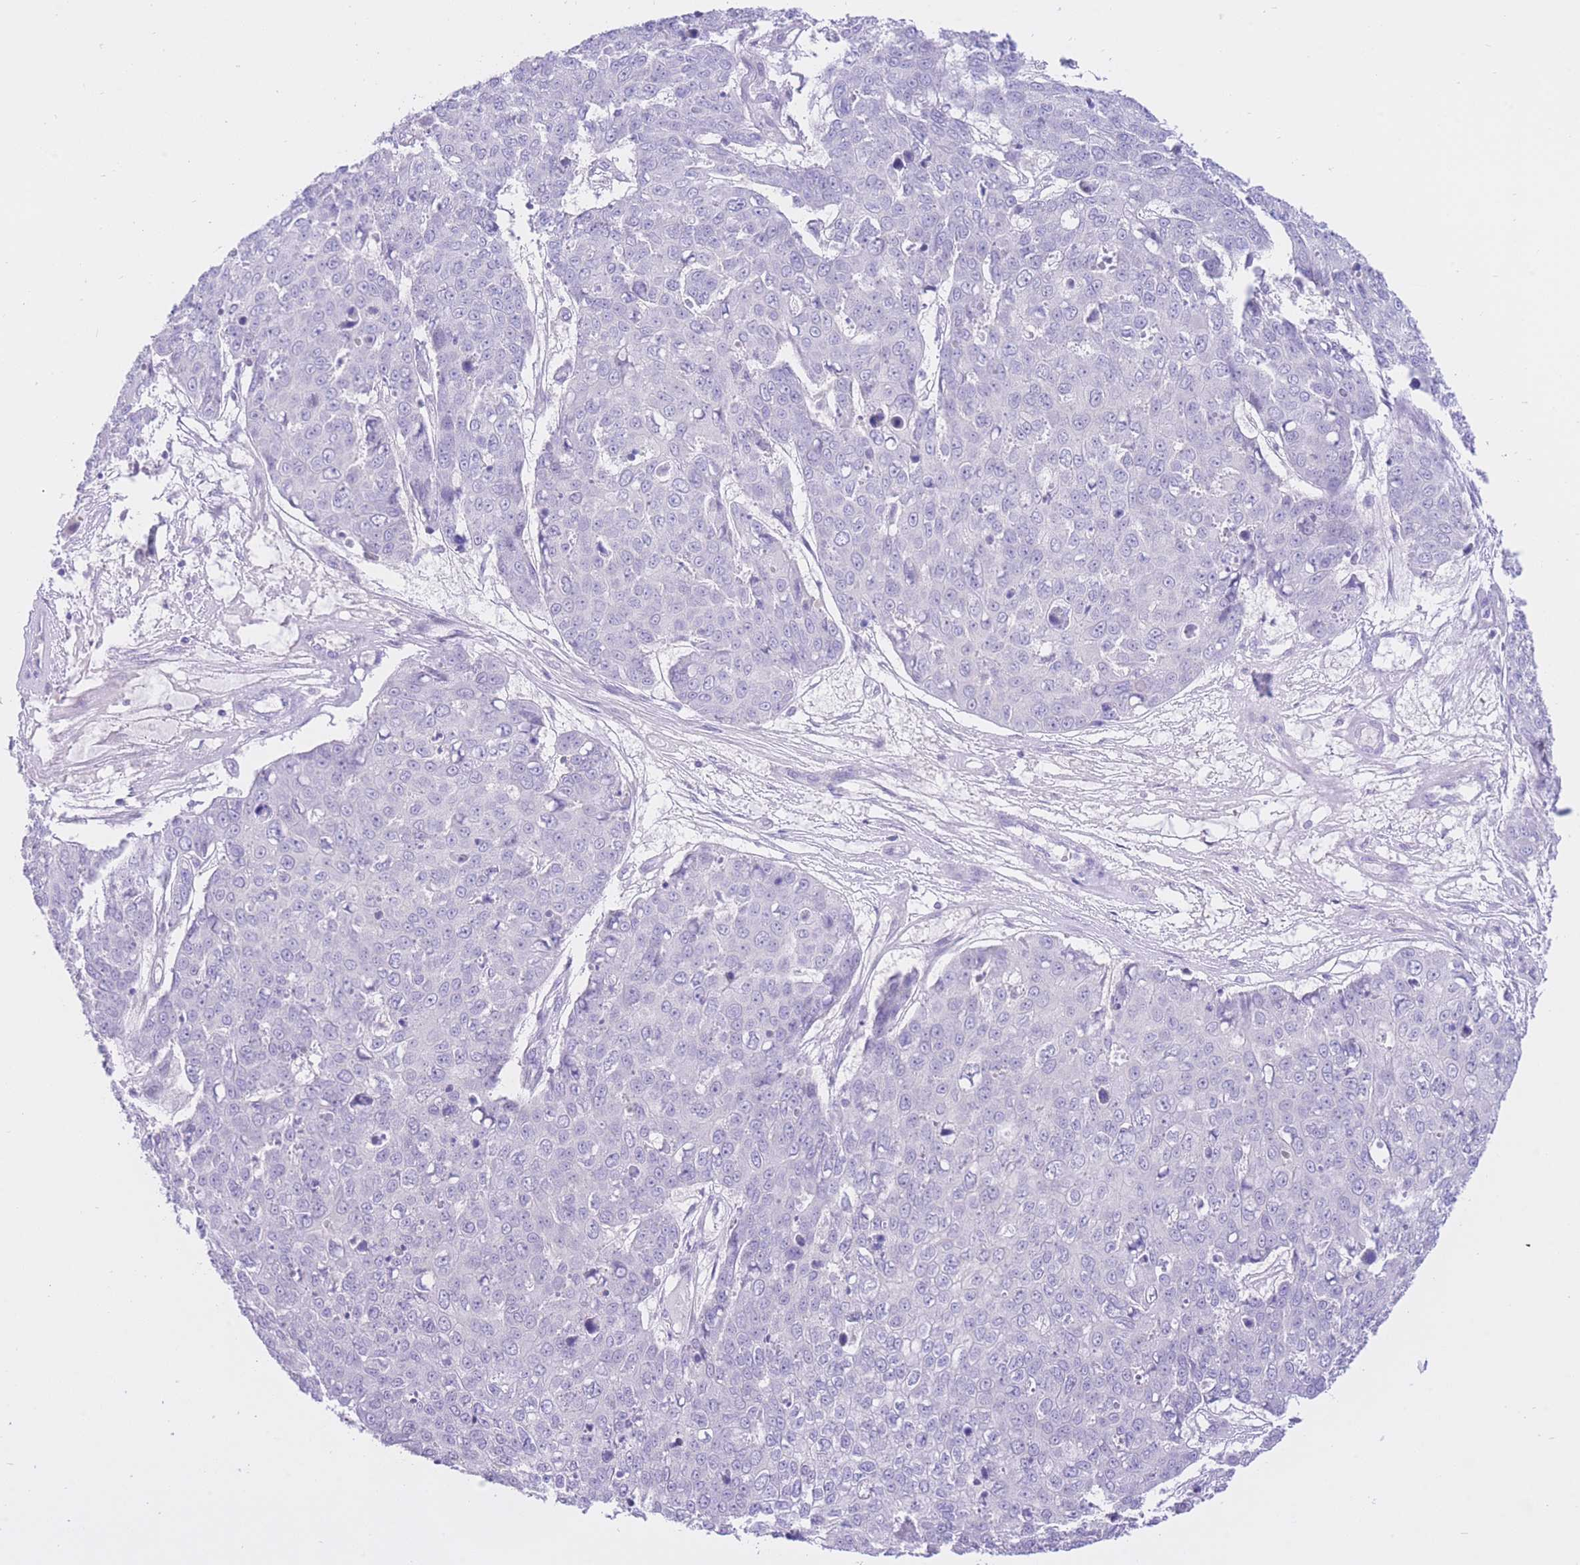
{"staining": {"intensity": "negative", "quantity": "none", "location": "none"}, "tissue": "skin cancer", "cell_type": "Tumor cells", "image_type": "cancer", "snomed": [{"axis": "morphology", "description": "Normal tissue, NOS"}, {"axis": "morphology", "description": "Squamous cell carcinoma, NOS"}, {"axis": "topography", "description": "Skin"}], "caption": "Micrograph shows no significant protein expression in tumor cells of skin cancer (squamous cell carcinoma). (DAB (3,3'-diaminobenzidine) immunohistochemistry visualized using brightfield microscopy, high magnification).", "gene": "ZNF212", "patient": {"sex": "male", "age": 72}}